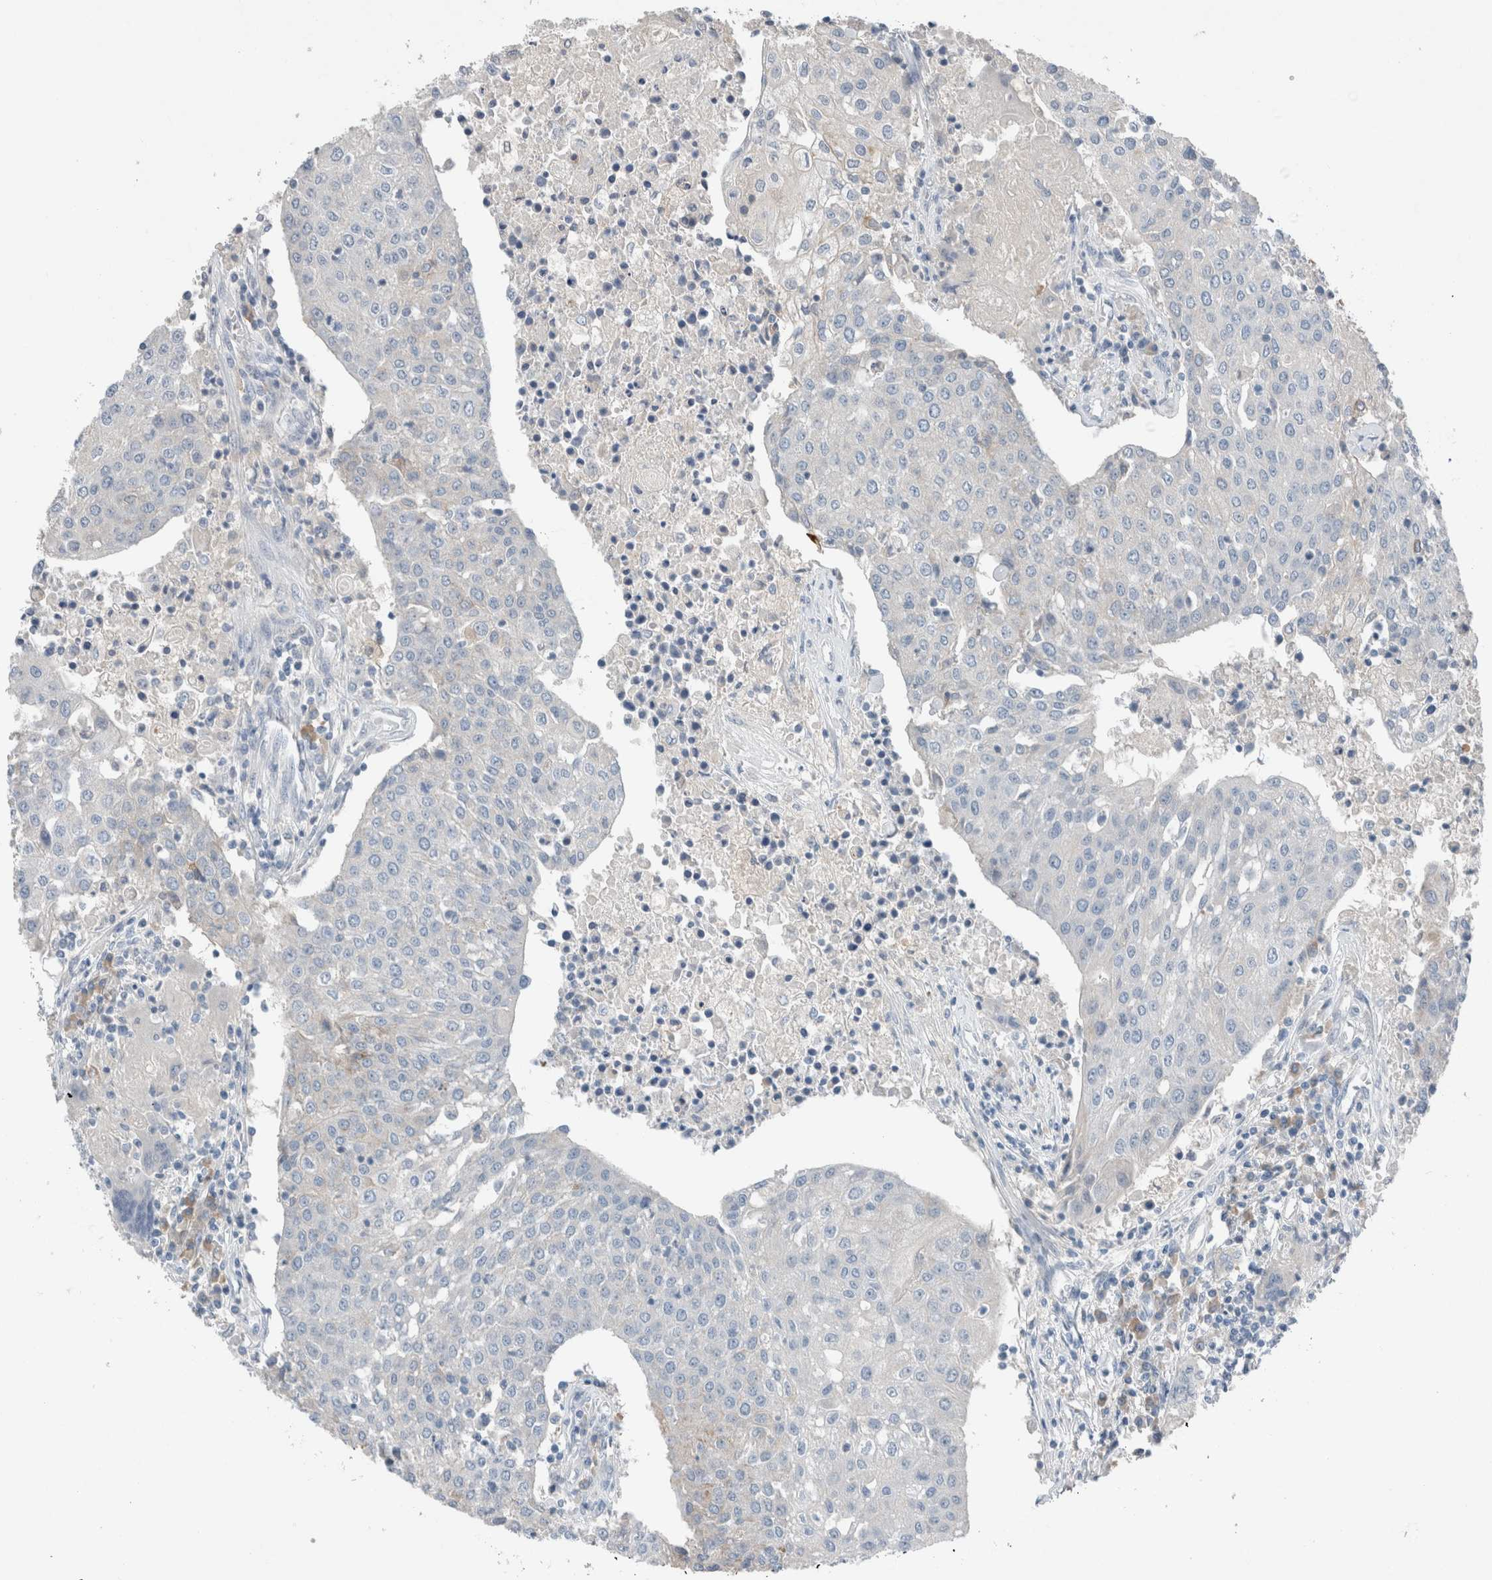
{"staining": {"intensity": "negative", "quantity": "none", "location": "none"}, "tissue": "urothelial cancer", "cell_type": "Tumor cells", "image_type": "cancer", "snomed": [{"axis": "morphology", "description": "Urothelial carcinoma, High grade"}, {"axis": "topography", "description": "Urinary bladder"}], "caption": "Histopathology image shows no protein staining in tumor cells of urothelial cancer tissue.", "gene": "DUOX1", "patient": {"sex": "female", "age": 85}}